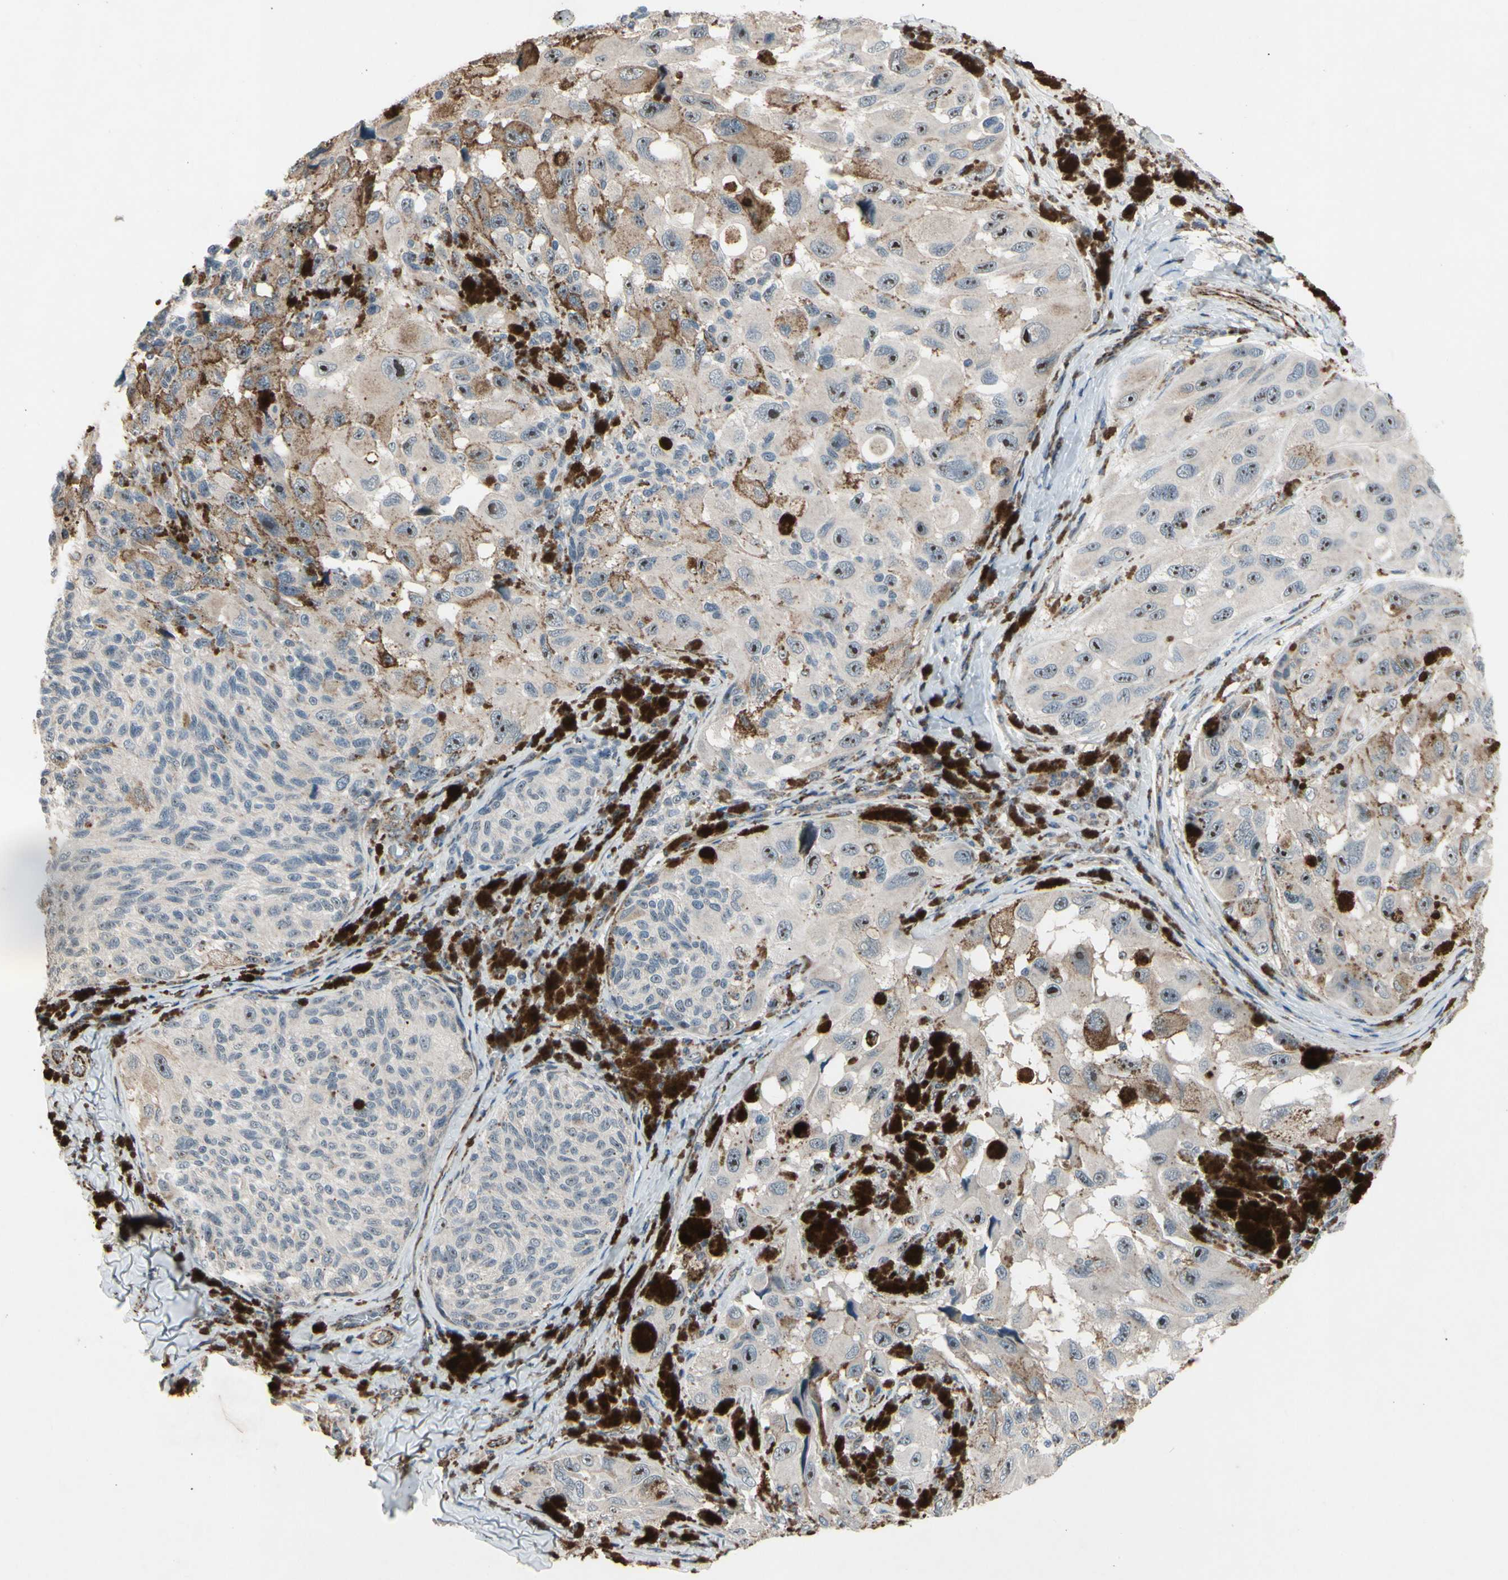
{"staining": {"intensity": "weak", "quantity": ">75%", "location": "cytoplasmic/membranous"}, "tissue": "melanoma", "cell_type": "Tumor cells", "image_type": "cancer", "snomed": [{"axis": "morphology", "description": "Malignant melanoma, NOS"}, {"axis": "topography", "description": "Skin"}], "caption": "Tumor cells show low levels of weak cytoplasmic/membranous positivity in about >75% of cells in human malignant melanoma.", "gene": "CPT1A", "patient": {"sex": "female", "age": 73}}